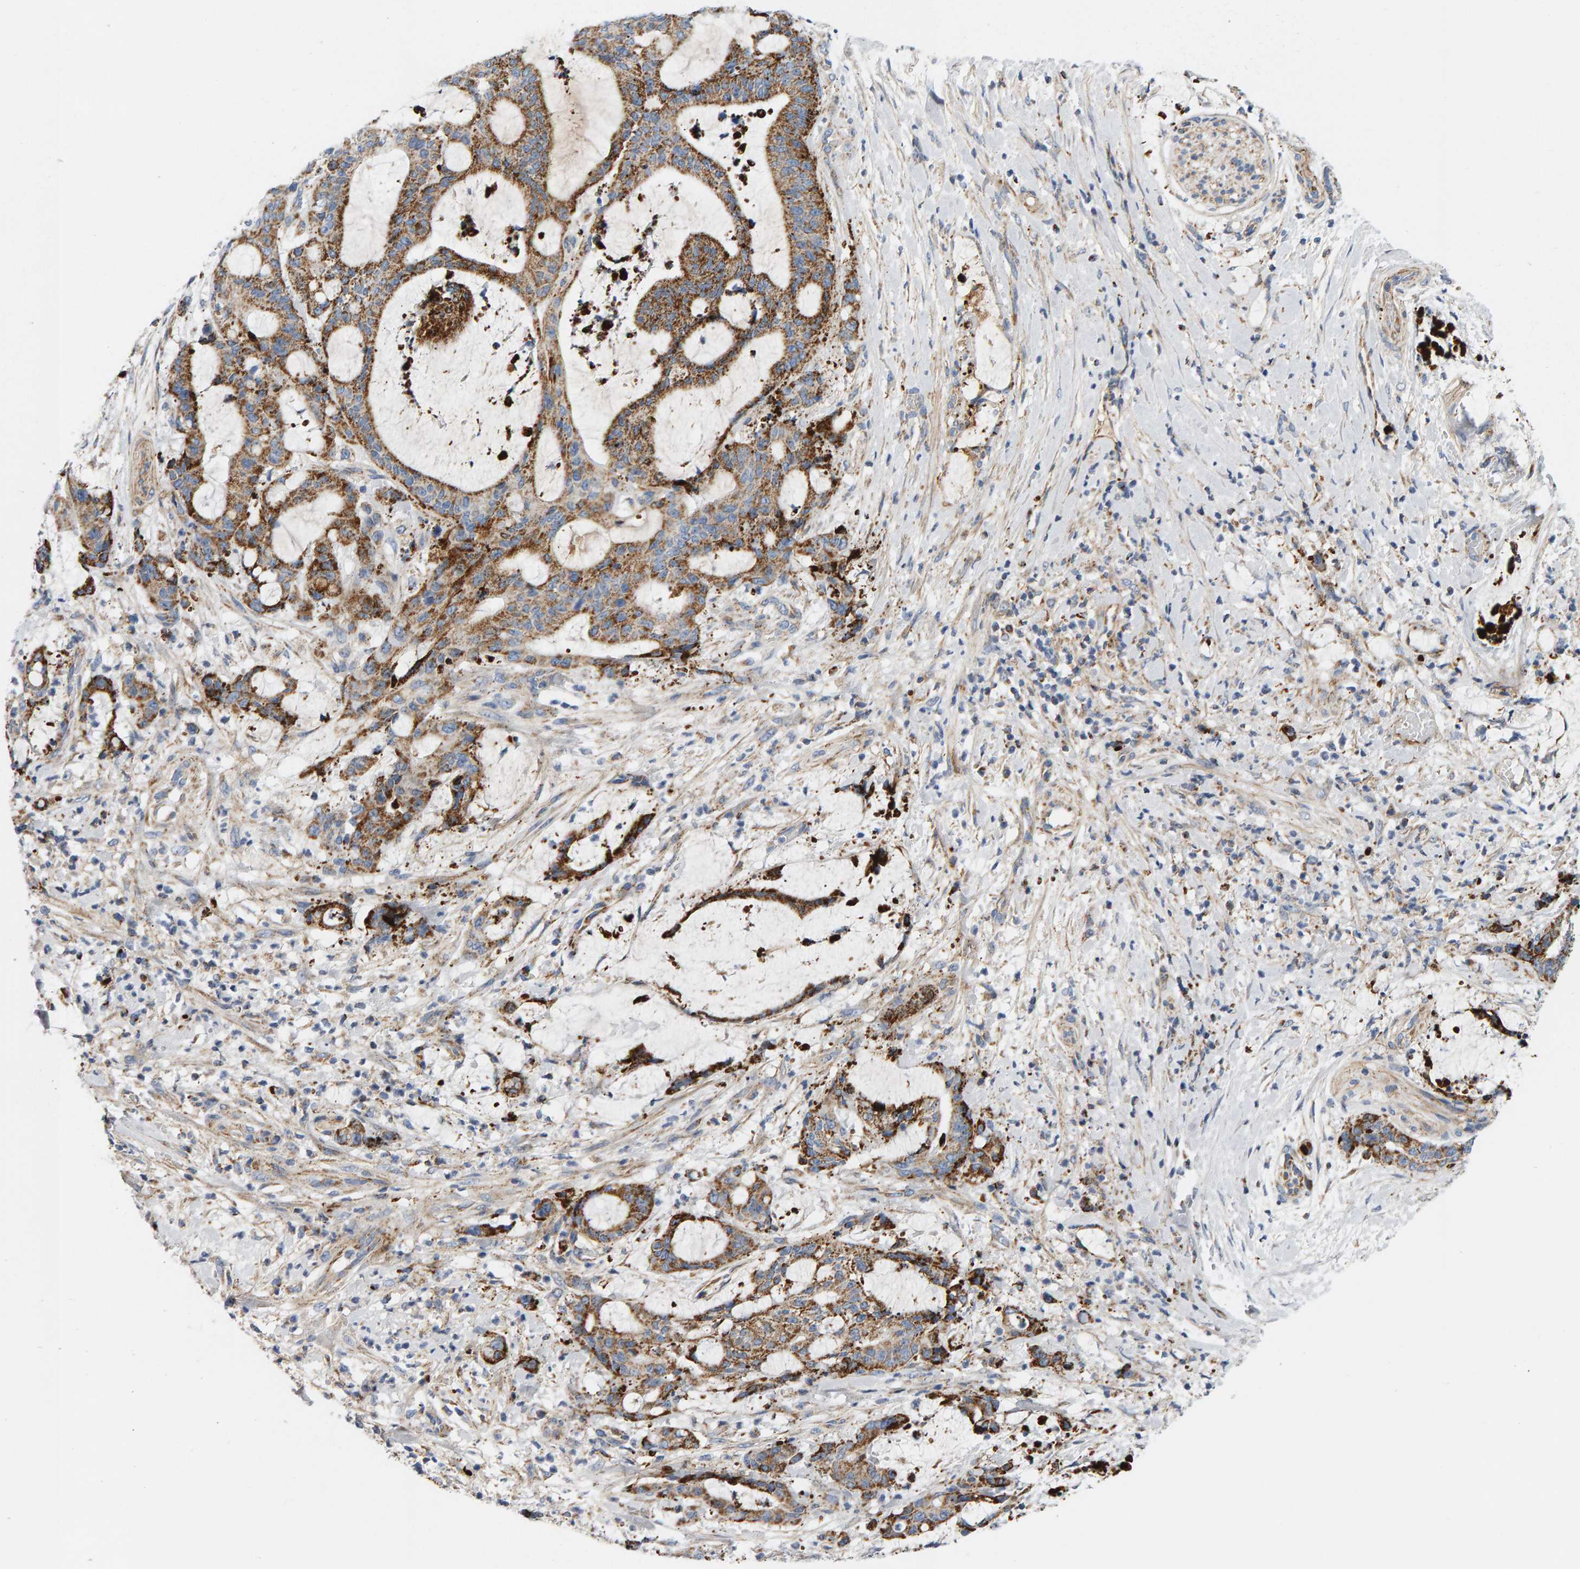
{"staining": {"intensity": "strong", "quantity": ">75%", "location": "cytoplasmic/membranous"}, "tissue": "liver cancer", "cell_type": "Tumor cells", "image_type": "cancer", "snomed": [{"axis": "morphology", "description": "Normal tissue, NOS"}, {"axis": "morphology", "description": "Cholangiocarcinoma"}, {"axis": "topography", "description": "Liver"}, {"axis": "topography", "description": "Peripheral nerve tissue"}], "caption": "A micrograph showing strong cytoplasmic/membranous expression in approximately >75% of tumor cells in liver cancer, as visualized by brown immunohistochemical staining.", "gene": "GGTA1", "patient": {"sex": "female", "age": 73}}